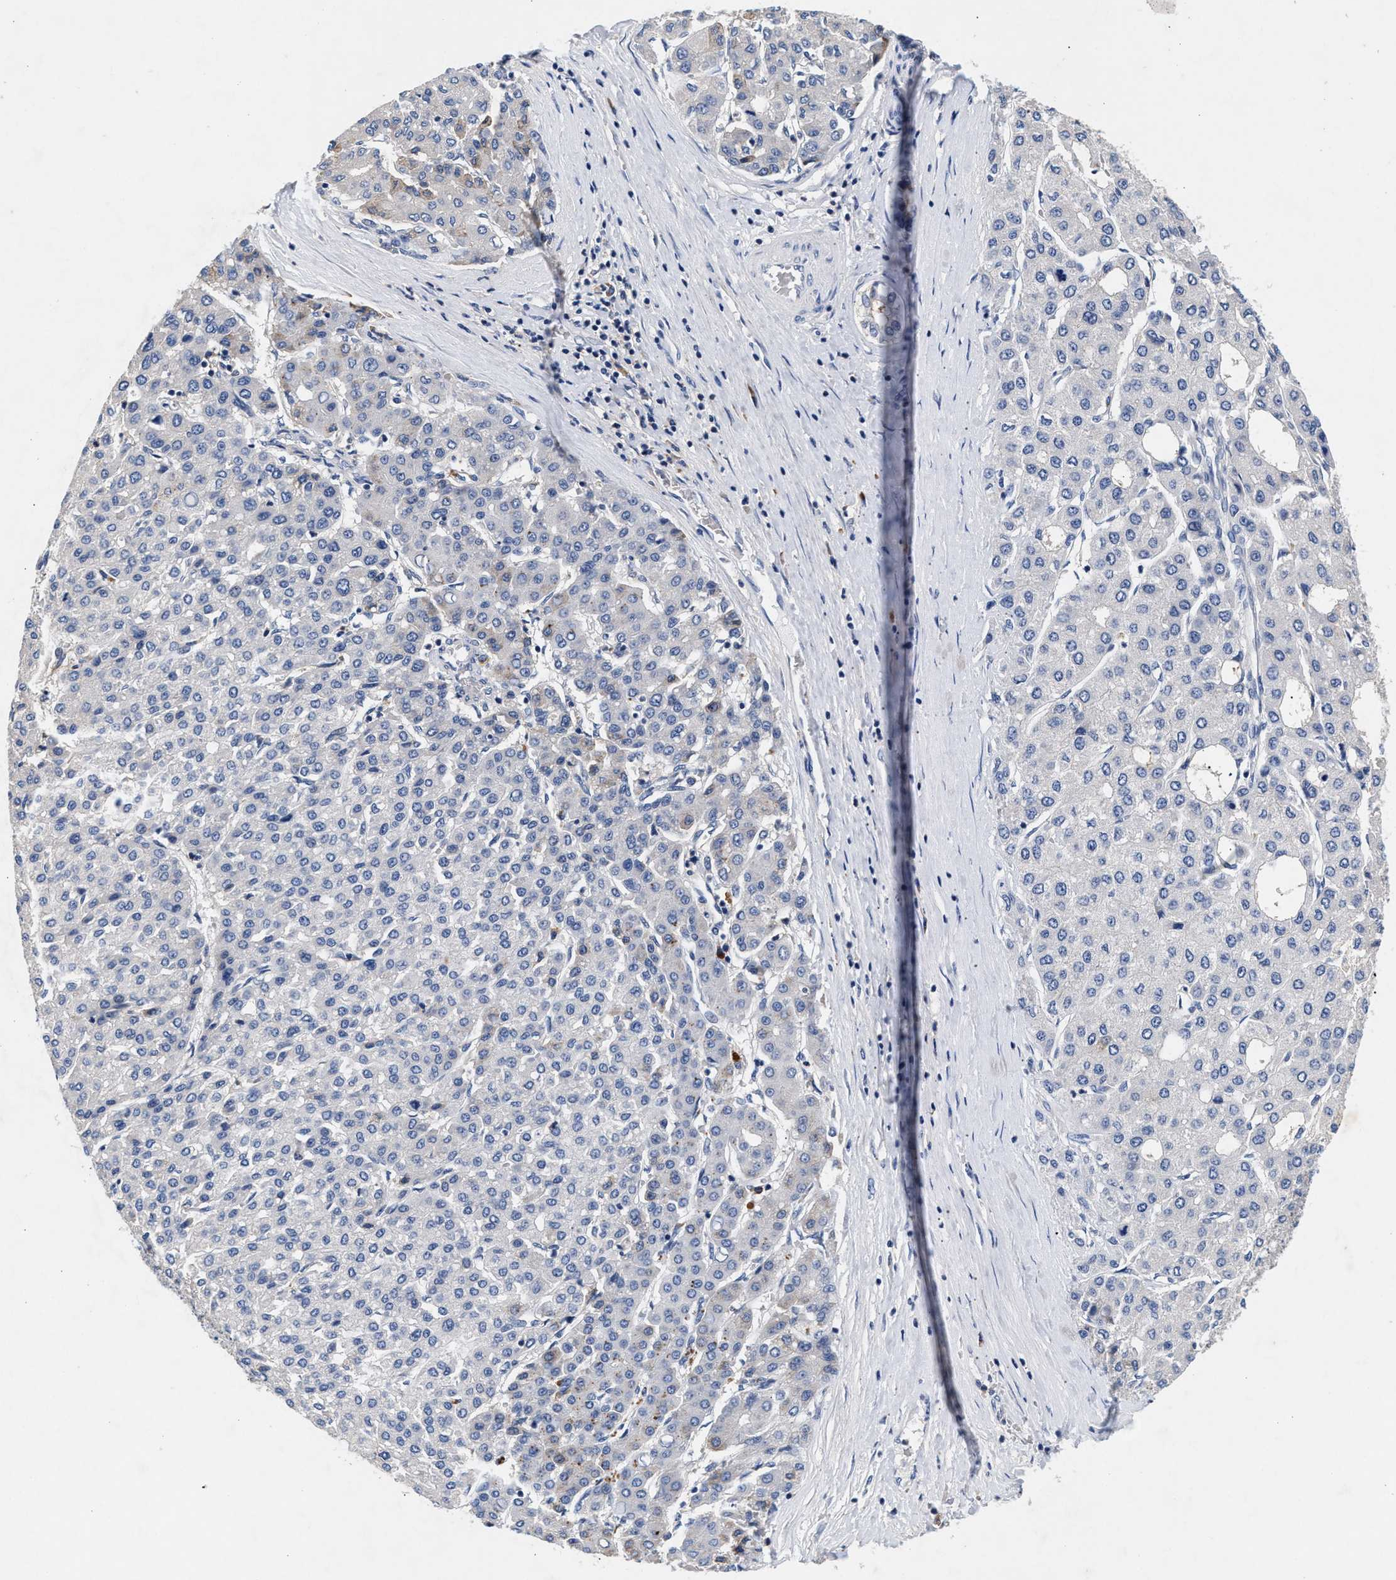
{"staining": {"intensity": "negative", "quantity": "none", "location": "none"}, "tissue": "liver cancer", "cell_type": "Tumor cells", "image_type": "cancer", "snomed": [{"axis": "morphology", "description": "Carcinoma, Hepatocellular, NOS"}, {"axis": "topography", "description": "Liver"}], "caption": "Human liver cancer stained for a protein using immunohistochemistry (IHC) reveals no positivity in tumor cells.", "gene": "GNAI3", "patient": {"sex": "male", "age": 65}}